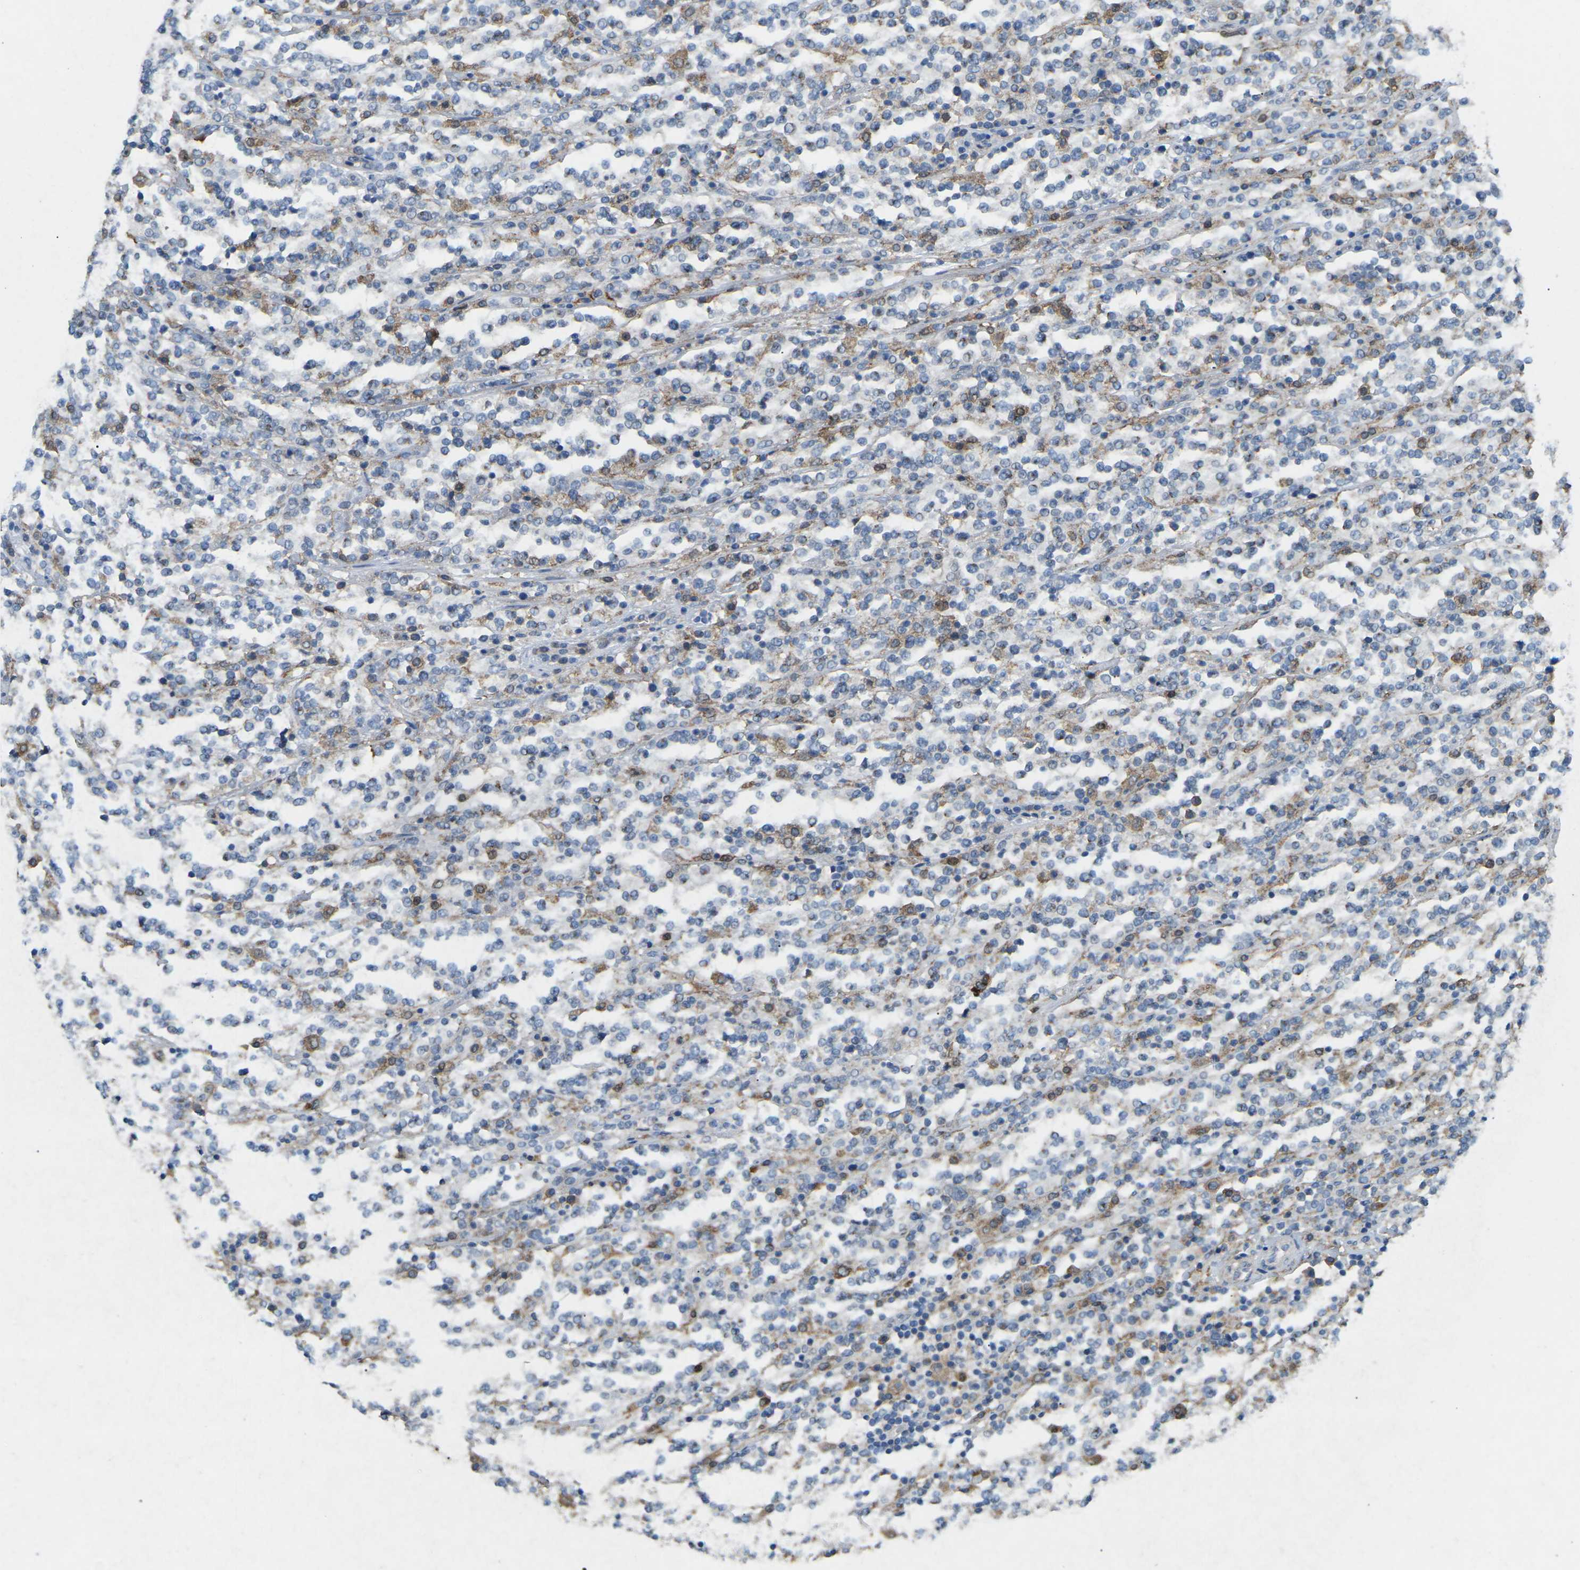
{"staining": {"intensity": "moderate", "quantity": "<25%", "location": "cytoplasmic/membranous"}, "tissue": "lymphoma", "cell_type": "Tumor cells", "image_type": "cancer", "snomed": [{"axis": "morphology", "description": "Malignant lymphoma, non-Hodgkin's type, High grade"}, {"axis": "topography", "description": "Soft tissue"}], "caption": "Moderate cytoplasmic/membranous staining for a protein is appreciated in about <25% of tumor cells of lymphoma using IHC.", "gene": "STK11", "patient": {"sex": "male", "age": 18}}